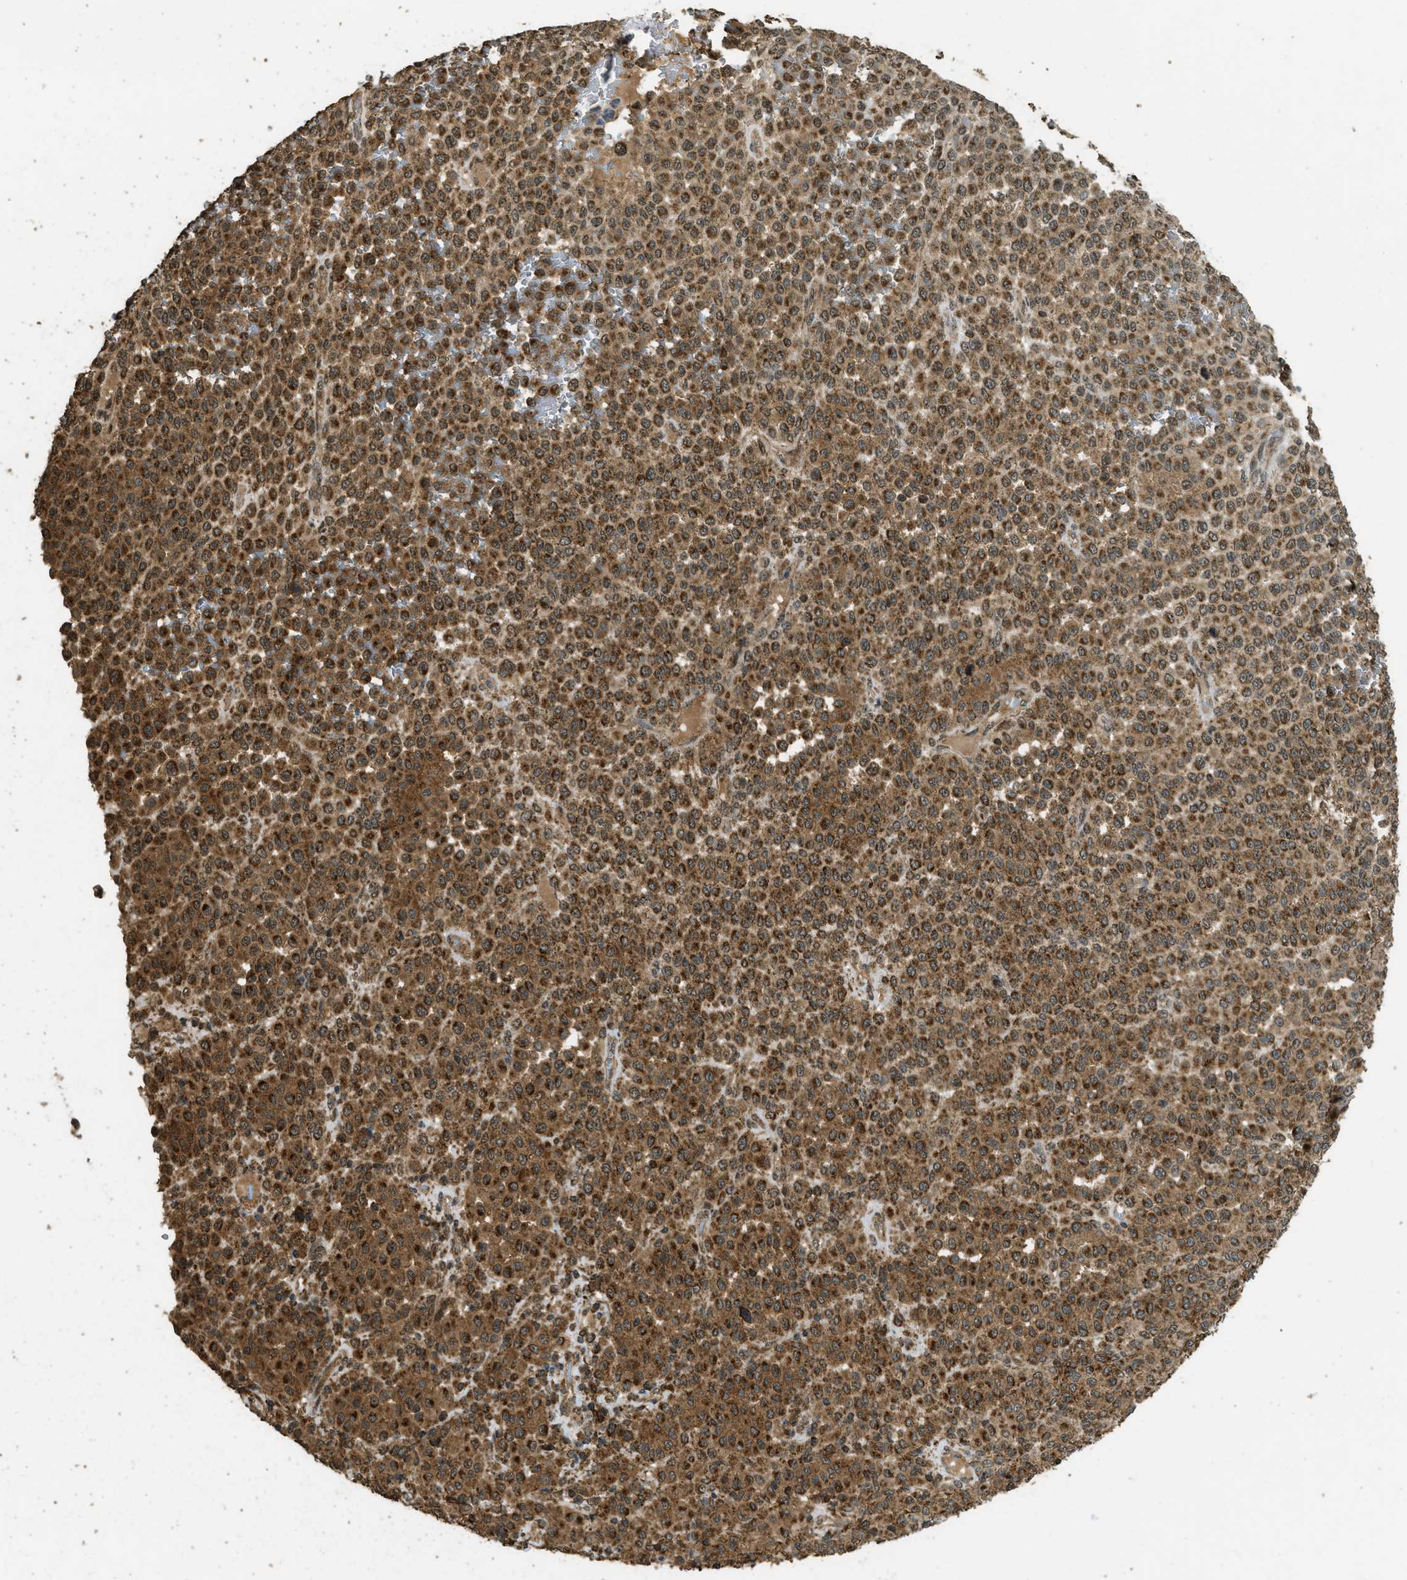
{"staining": {"intensity": "strong", "quantity": ">75%", "location": "cytoplasmic/membranous"}, "tissue": "melanoma", "cell_type": "Tumor cells", "image_type": "cancer", "snomed": [{"axis": "morphology", "description": "Malignant melanoma, Metastatic site"}, {"axis": "topography", "description": "Pancreas"}], "caption": "Malignant melanoma (metastatic site) stained with DAB (3,3'-diaminobenzidine) IHC shows high levels of strong cytoplasmic/membranous positivity in about >75% of tumor cells.", "gene": "CTPS1", "patient": {"sex": "female", "age": 30}}